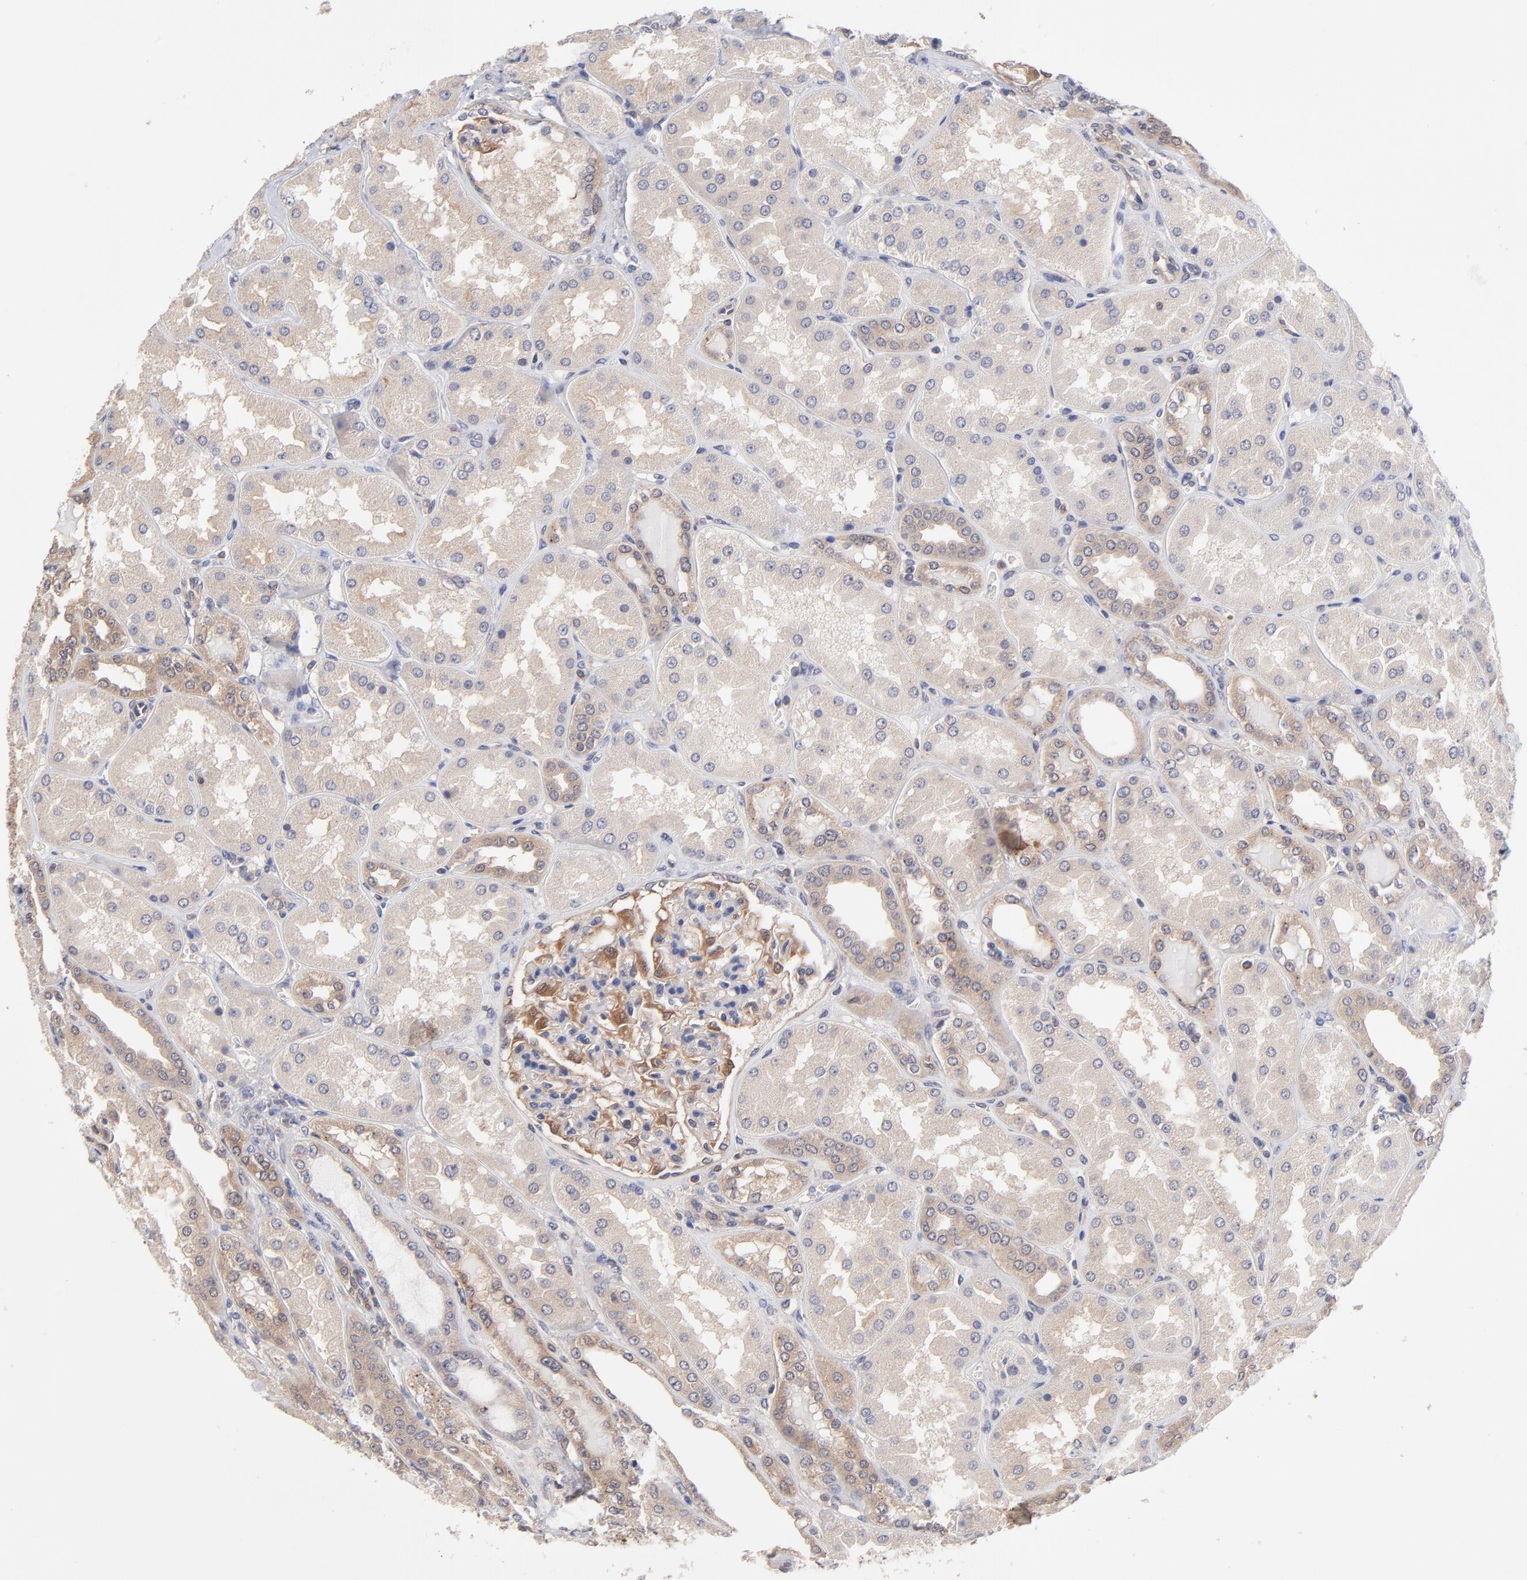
{"staining": {"intensity": "moderate", "quantity": "<25%", "location": "cytoplasmic/membranous"}, "tissue": "kidney", "cell_type": "Cells in glomeruli", "image_type": "normal", "snomed": [{"axis": "morphology", "description": "Normal tissue, NOS"}, {"axis": "topography", "description": "Kidney"}], "caption": "This image shows immunohistochemistry staining of unremarkable kidney, with low moderate cytoplasmic/membranous staining in about <25% of cells in glomeruli.", "gene": "PCMT1", "patient": {"sex": "female", "age": 56}}